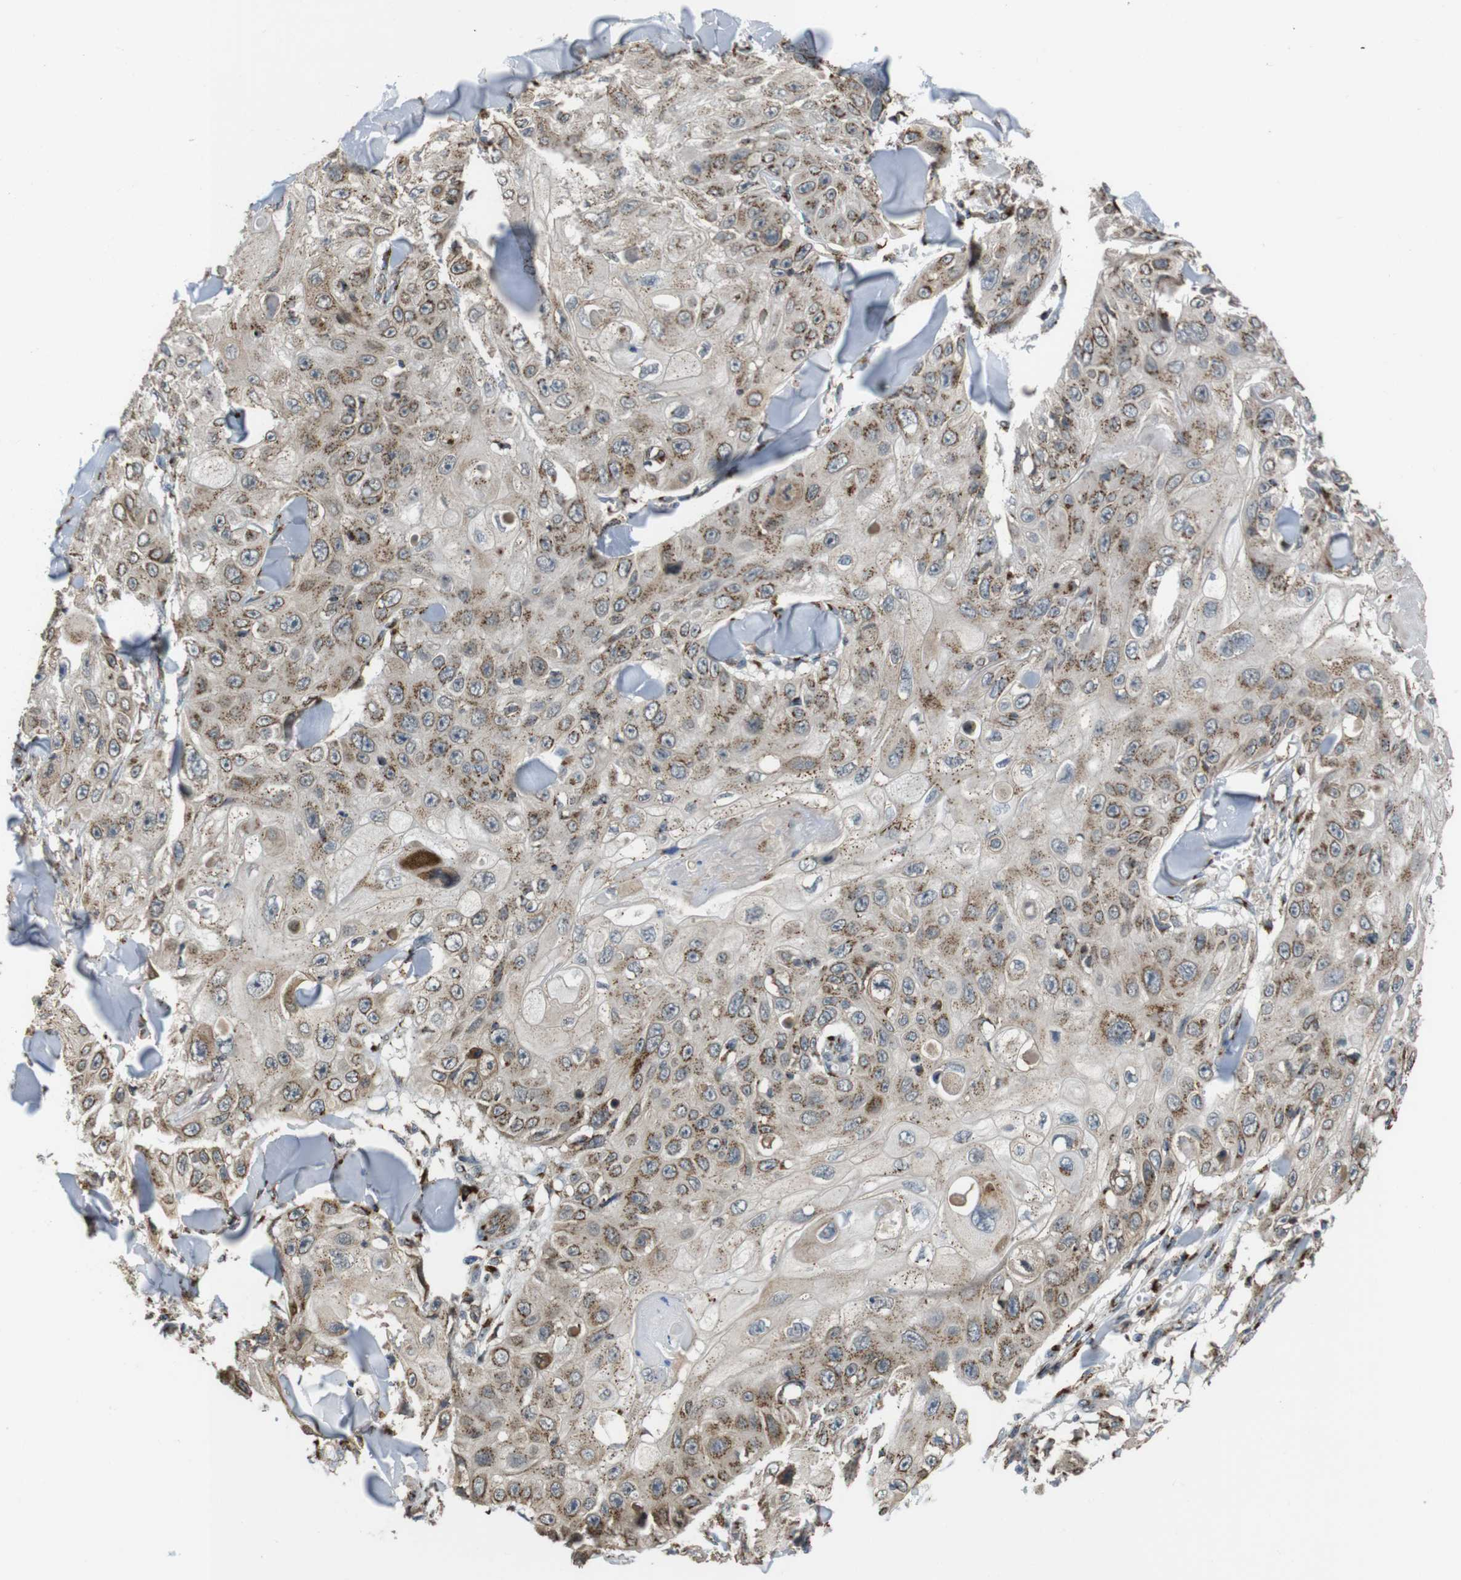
{"staining": {"intensity": "moderate", "quantity": ">75%", "location": "cytoplasmic/membranous"}, "tissue": "skin cancer", "cell_type": "Tumor cells", "image_type": "cancer", "snomed": [{"axis": "morphology", "description": "Squamous cell carcinoma, NOS"}, {"axis": "topography", "description": "Skin"}], "caption": "Immunohistochemical staining of skin squamous cell carcinoma shows medium levels of moderate cytoplasmic/membranous expression in about >75% of tumor cells.", "gene": "ZFPL1", "patient": {"sex": "male", "age": 86}}